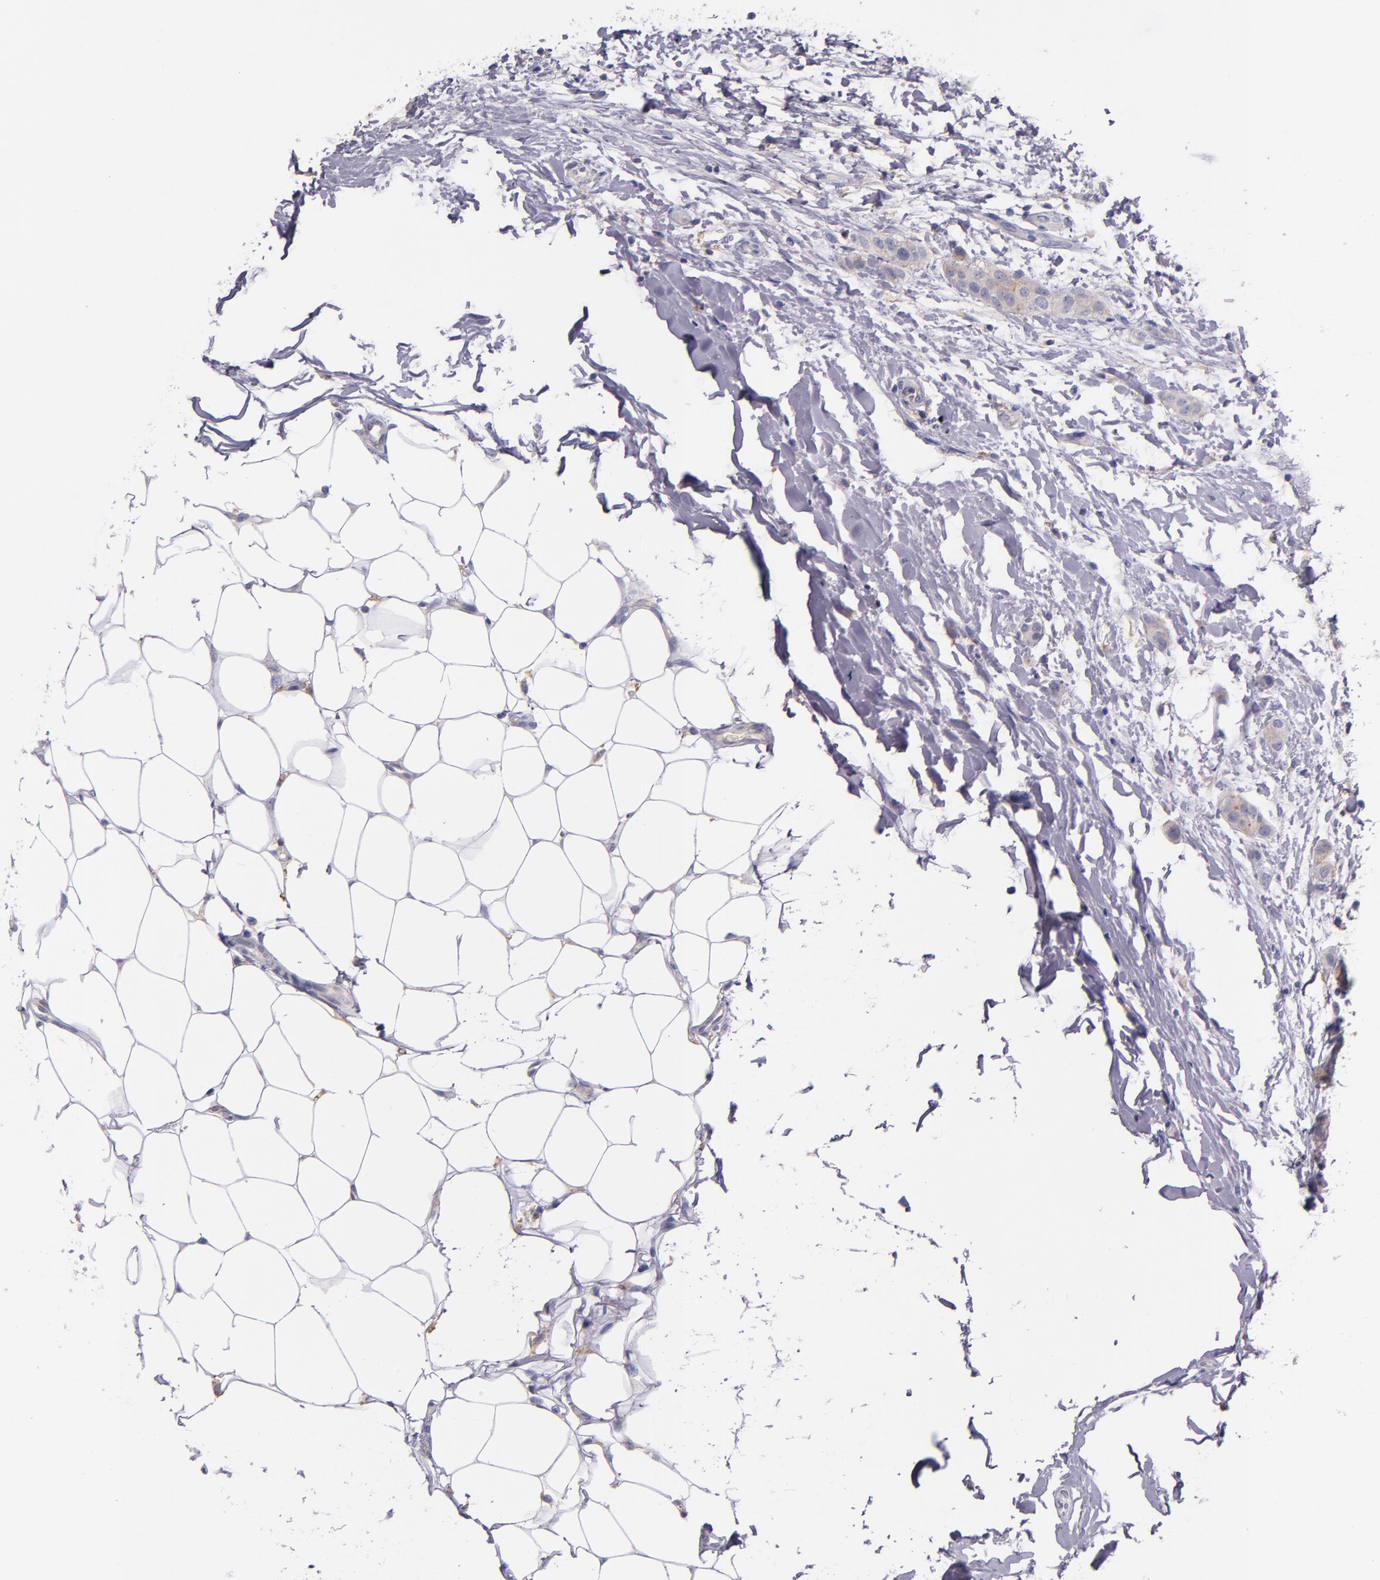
{"staining": {"intensity": "weak", "quantity": "<25%", "location": "cytoplasmic/membranous"}, "tissue": "breast cancer", "cell_type": "Tumor cells", "image_type": "cancer", "snomed": [{"axis": "morphology", "description": "Lobular carcinoma"}, {"axis": "topography", "description": "Breast"}], "caption": "DAB (3,3'-diaminobenzidine) immunohistochemical staining of human lobular carcinoma (breast) demonstrates no significant expression in tumor cells.", "gene": "C5AR1", "patient": {"sex": "female", "age": 55}}